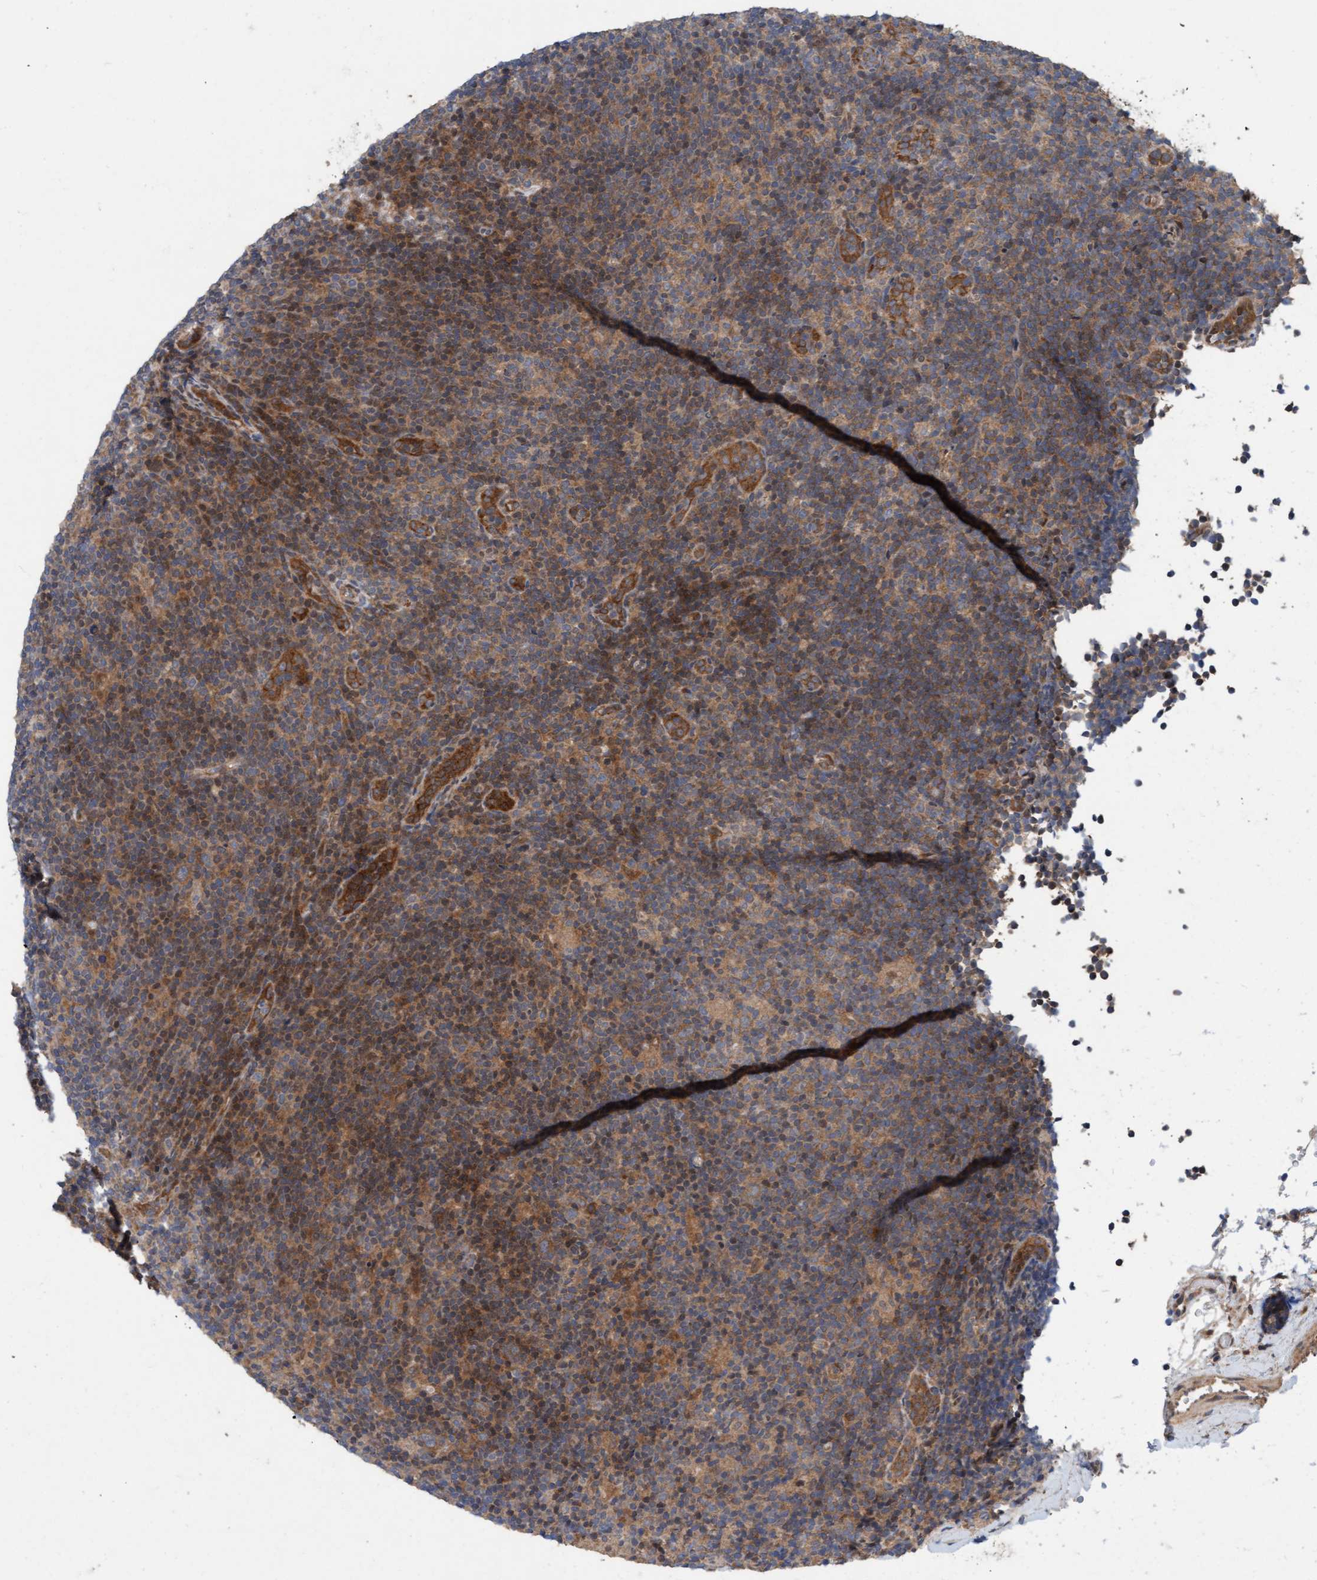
{"staining": {"intensity": "weak", "quantity": ">75%", "location": "cytoplasmic/membranous"}, "tissue": "lymphoma", "cell_type": "Tumor cells", "image_type": "cancer", "snomed": [{"axis": "morphology", "description": "Hodgkin's disease, NOS"}, {"axis": "topography", "description": "Lymph node"}], "caption": "Weak cytoplasmic/membranous positivity is seen in approximately >75% of tumor cells in Hodgkin's disease.", "gene": "MLXIP", "patient": {"sex": "female", "age": 57}}